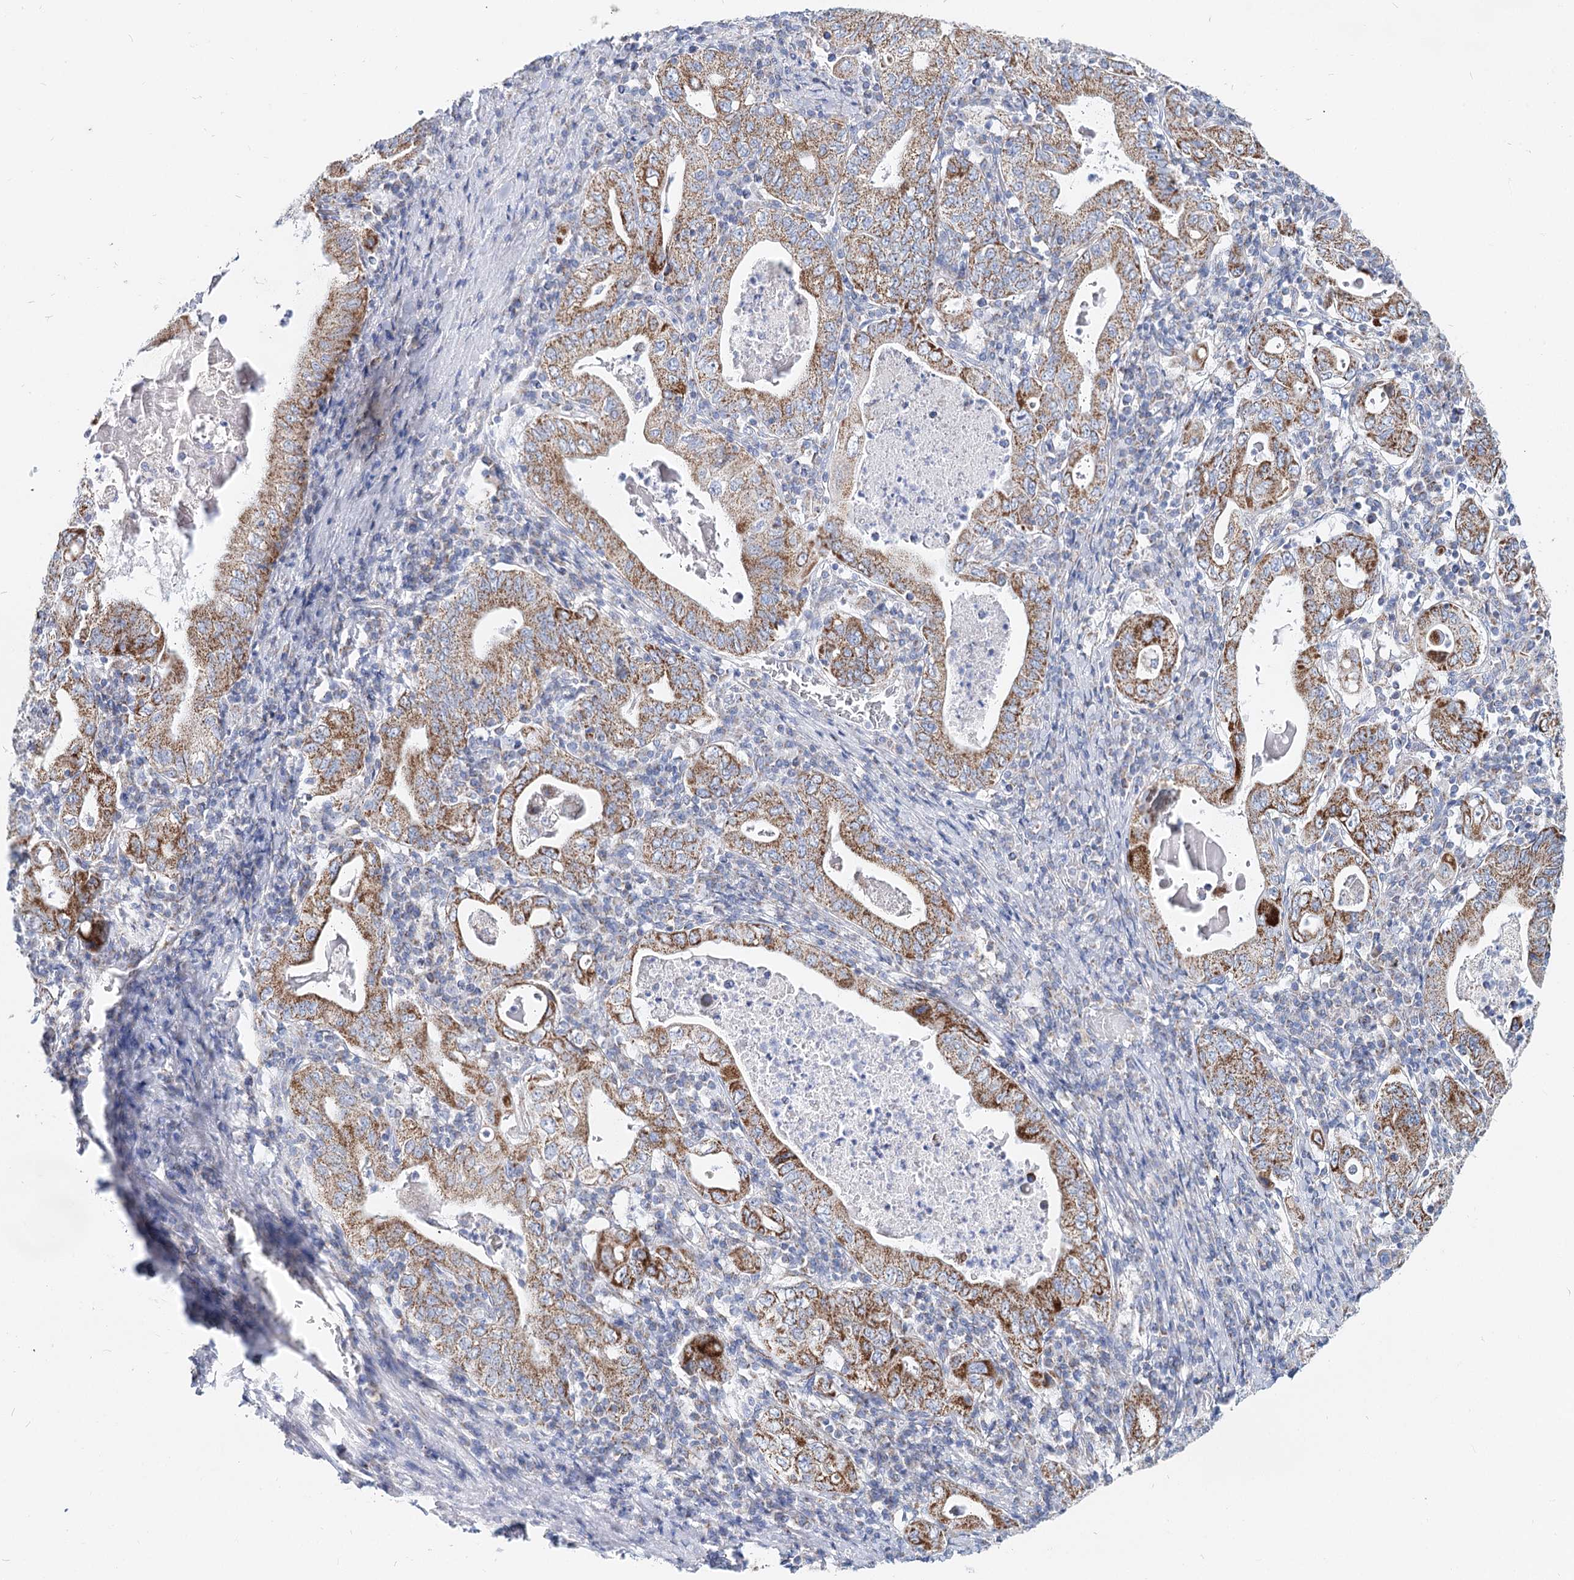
{"staining": {"intensity": "moderate", "quantity": ">75%", "location": "cytoplasmic/membranous"}, "tissue": "stomach cancer", "cell_type": "Tumor cells", "image_type": "cancer", "snomed": [{"axis": "morphology", "description": "Normal tissue, NOS"}, {"axis": "morphology", "description": "Adenocarcinoma, NOS"}, {"axis": "topography", "description": "Esophagus"}, {"axis": "topography", "description": "Stomach, upper"}, {"axis": "topography", "description": "Peripheral nerve tissue"}], "caption": "Immunohistochemistry staining of adenocarcinoma (stomach), which shows medium levels of moderate cytoplasmic/membranous expression in about >75% of tumor cells indicating moderate cytoplasmic/membranous protein staining. The staining was performed using DAB (3,3'-diaminobenzidine) (brown) for protein detection and nuclei were counterstained in hematoxylin (blue).", "gene": "MCCC2", "patient": {"sex": "male", "age": 62}}